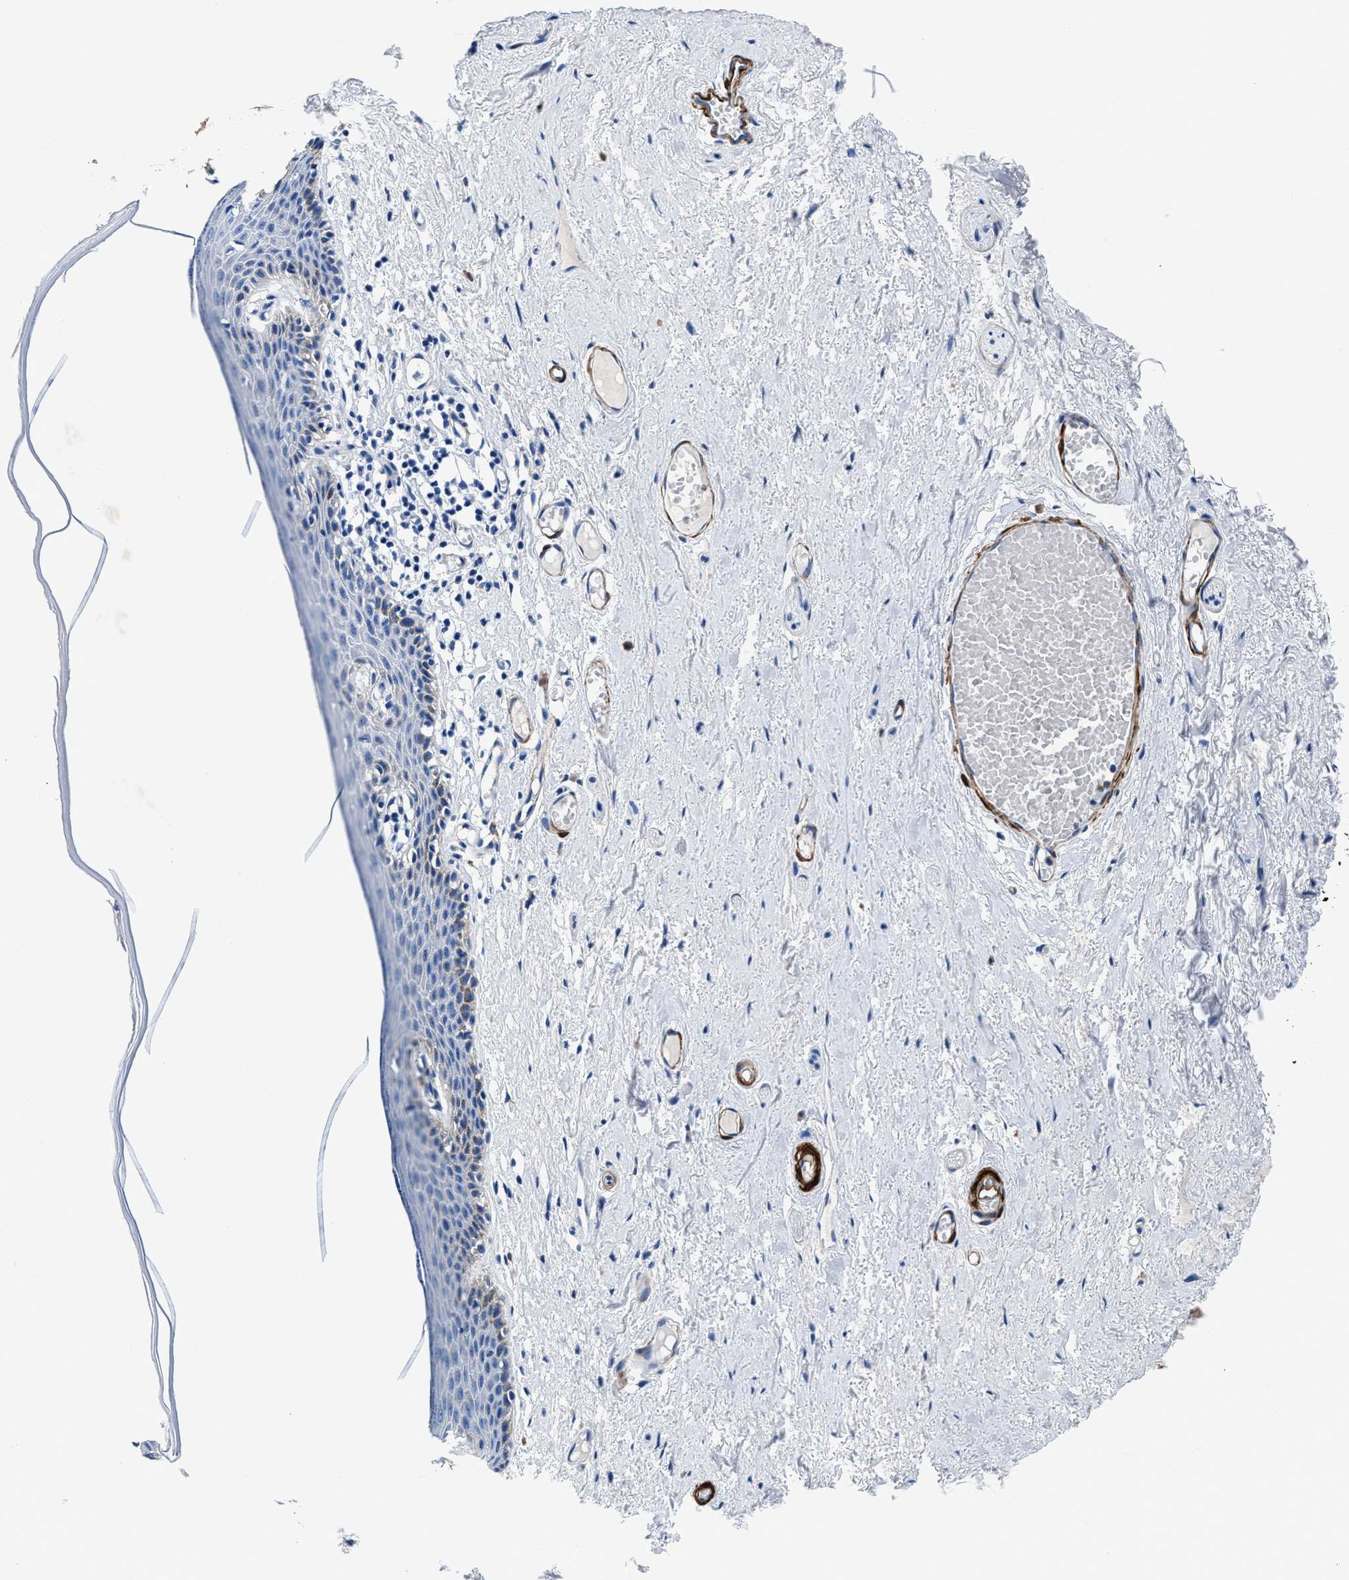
{"staining": {"intensity": "weak", "quantity": "<25%", "location": "cytoplasmic/membranous"}, "tissue": "skin", "cell_type": "Epidermal cells", "image_type": "normal", "snomed": [{"axis": "morphology", "description": "Normal tissue, NOS"}, {"axis": "topography", "description": "Adipose tissue"}, {"axis": "topography", "description": "Vascular tissue"}, {"axis": "topography", "description": "Anal"}, {"axis": "topography", "description": "Peripheral nerve tissue"}], "caption": "Immunohistochemistry photomicrograph of normal human skin stained for a protein (brown), which demonstrates no positivity in epidermal cells. Brightfield microscopy of IHC stained with DAB (brown) and hematoxylin (blue), captured at high magnification.", "gene": "TEX261", "patient": {"sex": "female", "age": 54}}